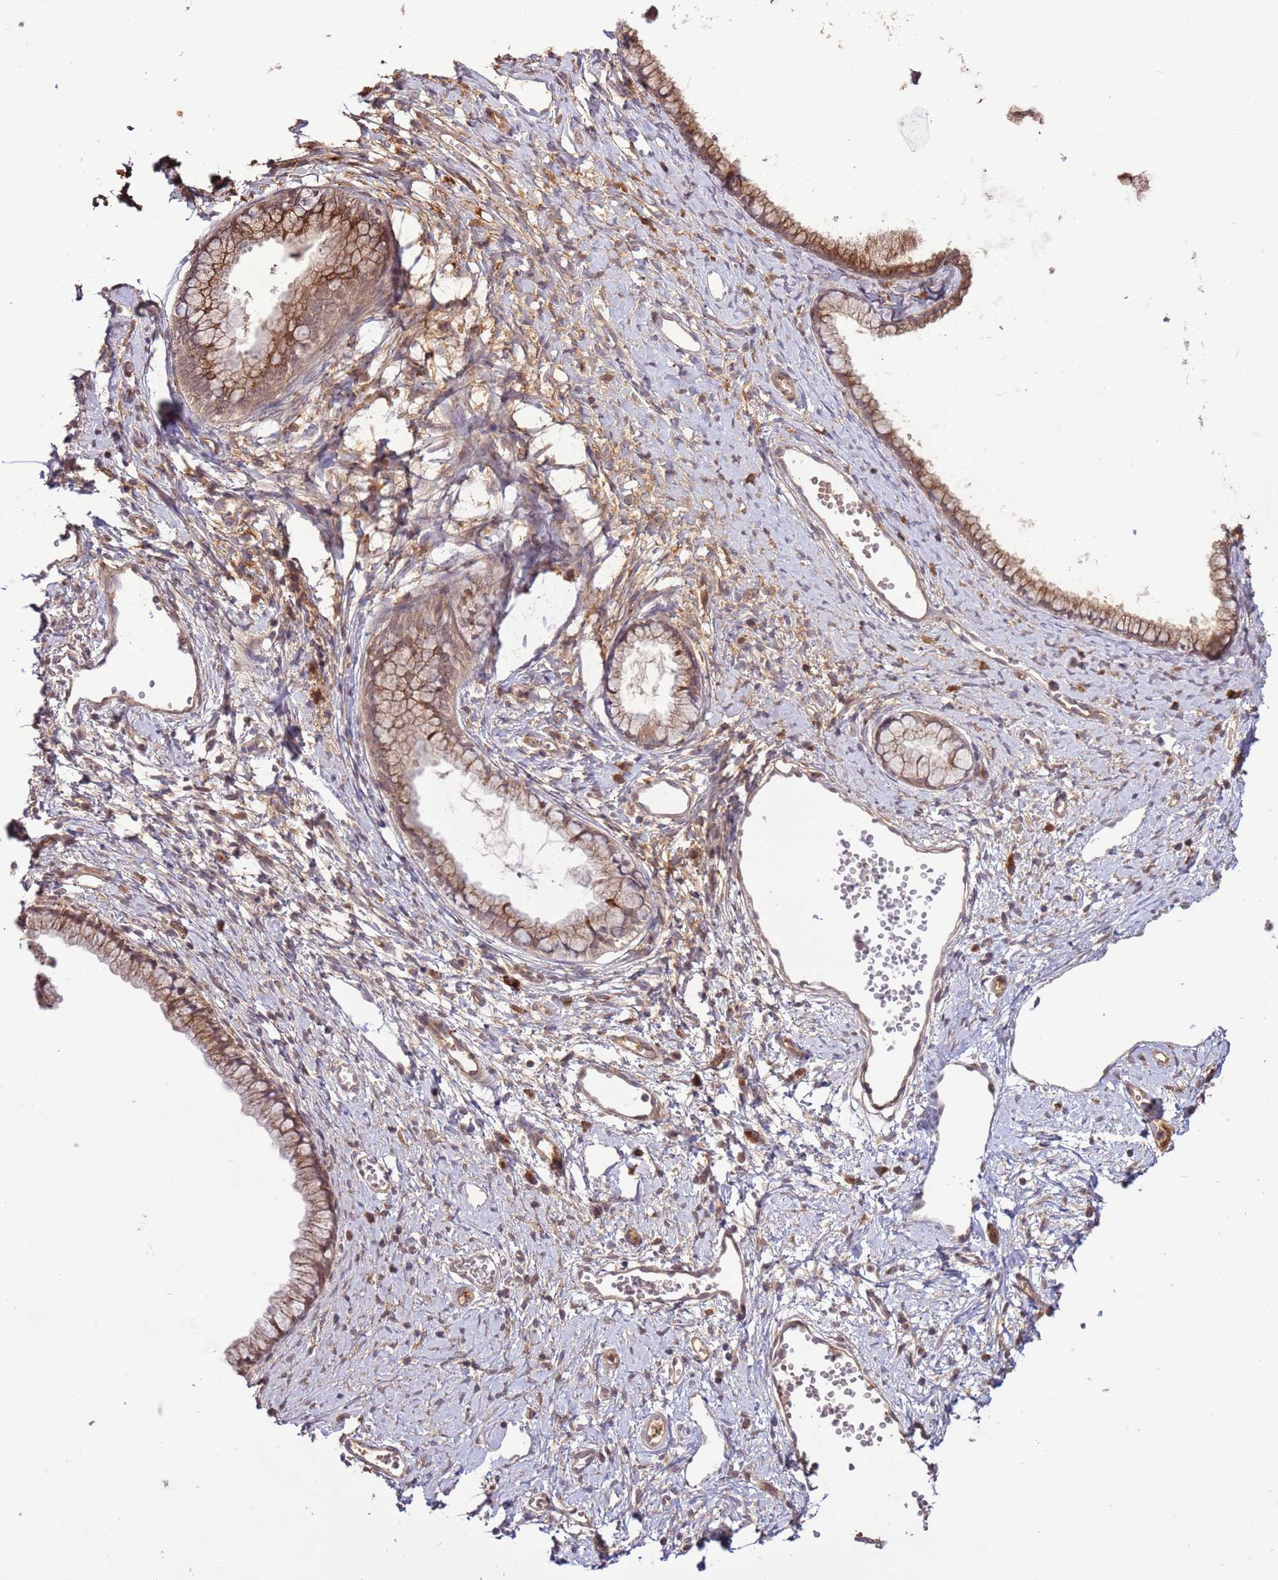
{"staining": {"intensity": "moderate", "quantity": "25%-75%", "location": "cytoplasmic/membranous"}, "tissue": "cervix", "cell_type": "Glandular cells", "image_type": "normal", "snomed": [{"axis": "morphology", "description": "Normal tissue, NOS"}, {"axis": "topography", "description": "Cervix"}], "caption": "Glandular cells demonstrate medium levels of moderate cytoplasmic/membranous positivity in approximately 25%-75% of cells in normal cervix. The staining was performed using DAB, with brown indicating positive protein expression. Nuclei are stained blue with hematoxylin.", "gene": "ZNF624", "patient": {"sex": "female", "age": 40}}